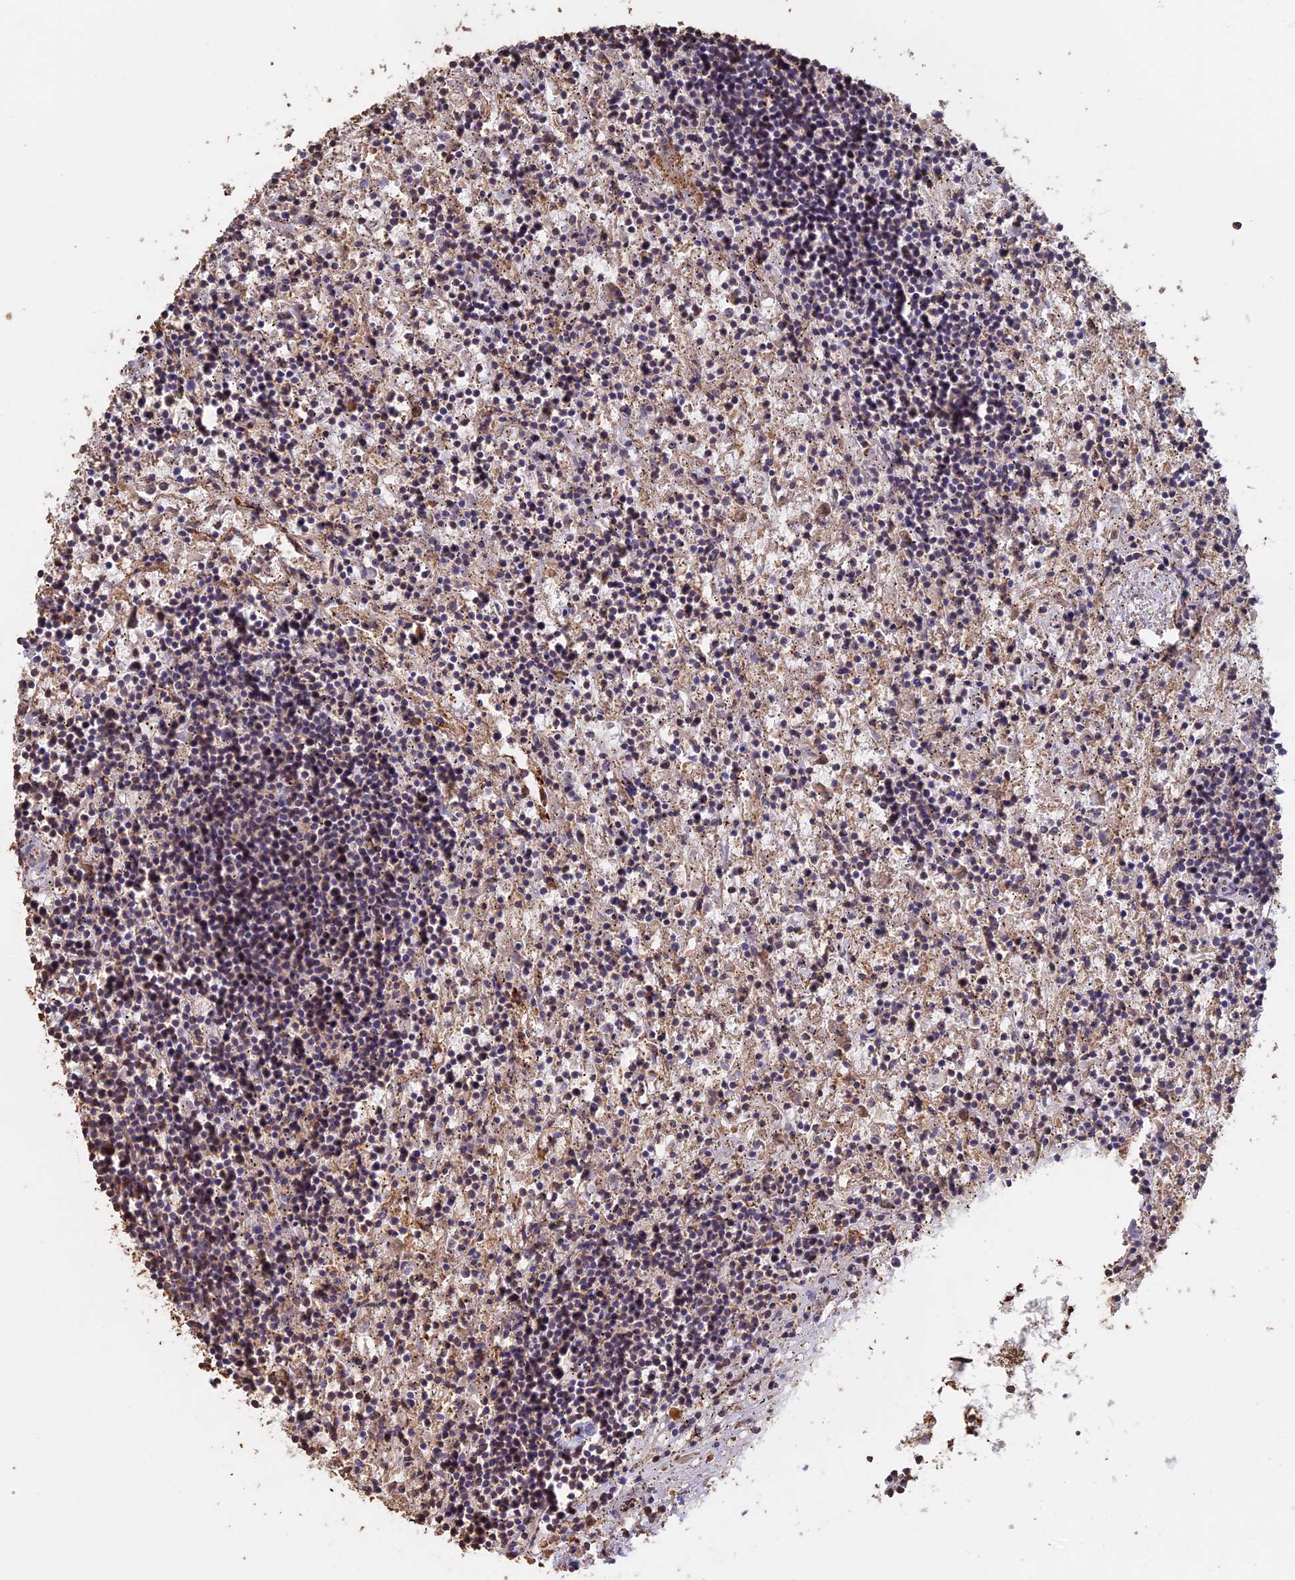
{"staining": {"intensity": "negative", "quantity": "none", "location": "none"}, "tissue": "lymphoma", "cell_type": "Tumor cells", "image_type": "cancer", "snomed": [{"axis": "morphology", "description": "Malignant lymphoma, non-Hodgkin's type, Low grade"}, {"axis": "topography", "description": "Spleen"}], "caption": "This histopathology image is of lymphoma stained with IHC to label a protein in brown with the nuclei are counter-stained blue. There is no positivity in tumor cells.", "gene": "PIGQ", "patient": {"sex": "male", "age": 76}}